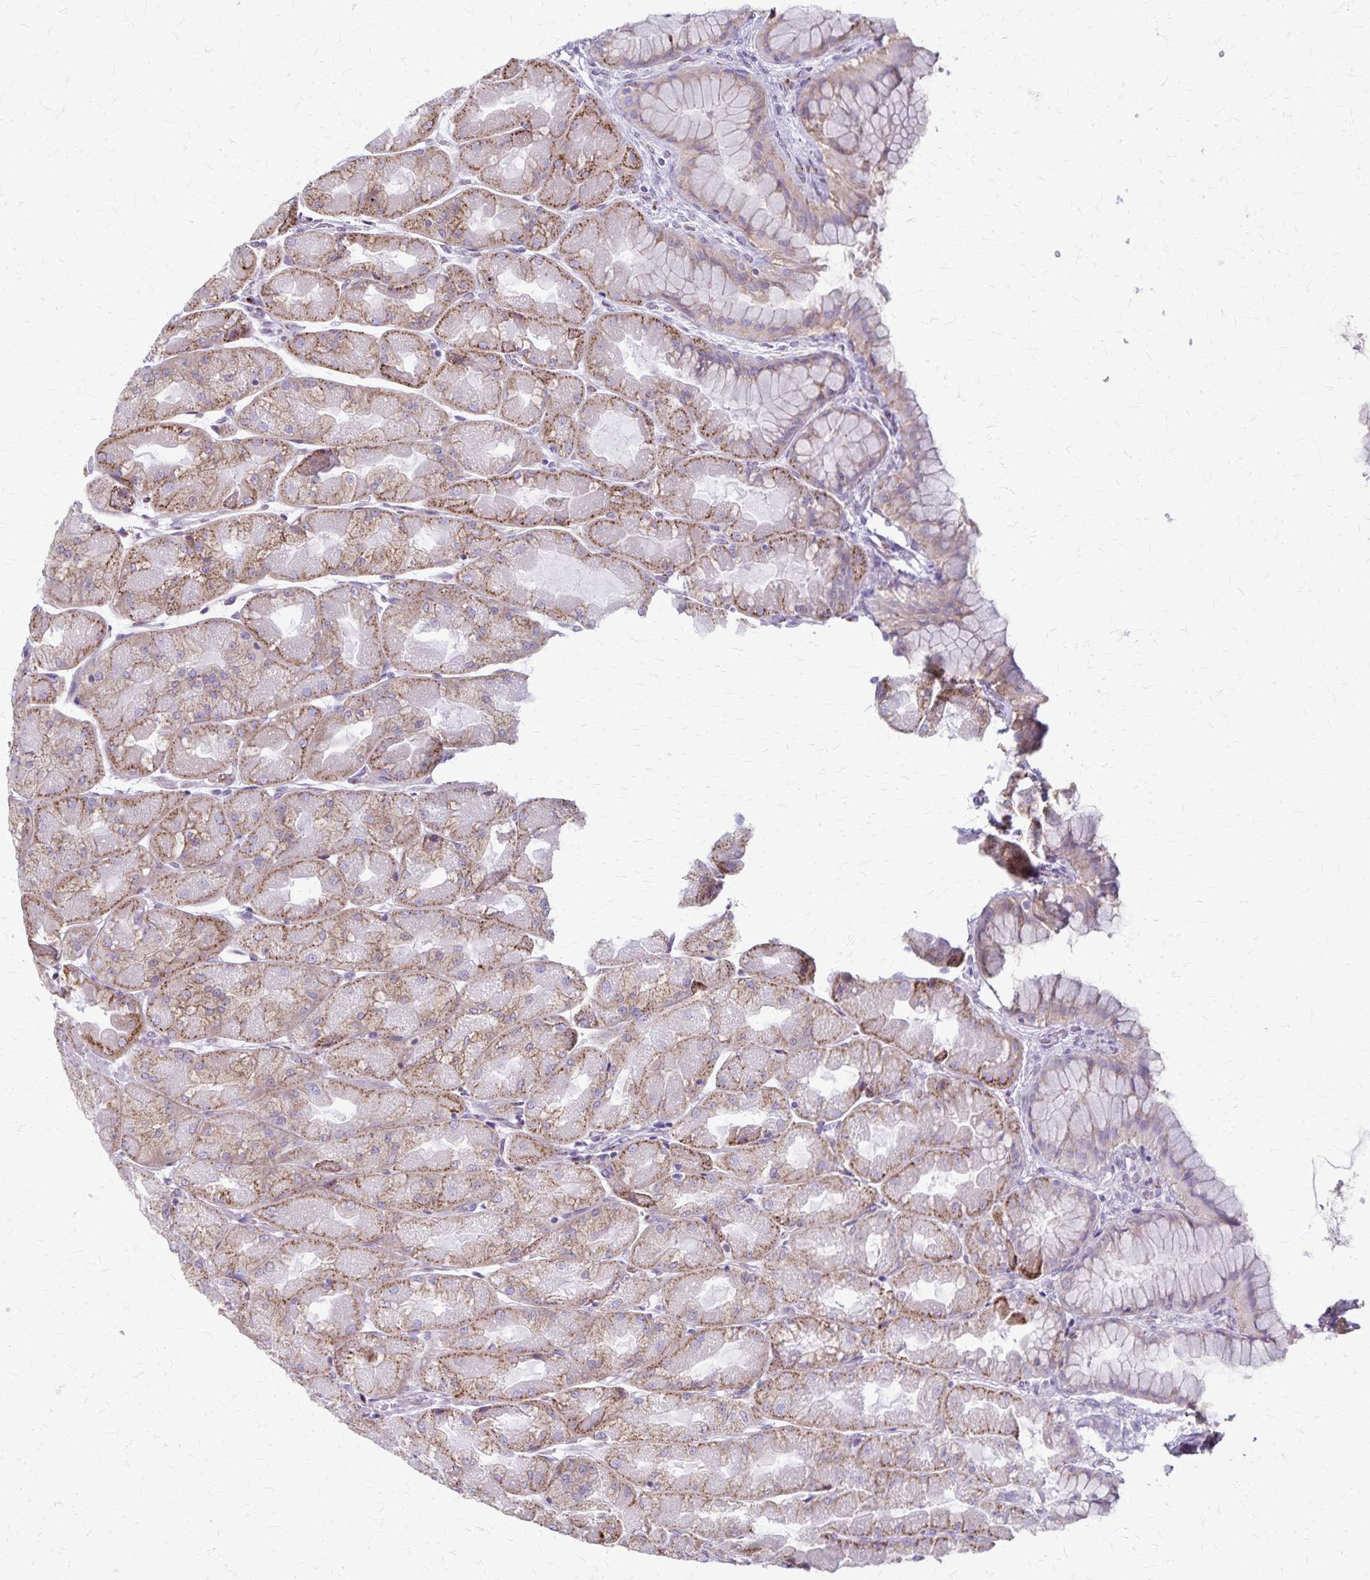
{"staining": {"intensity": "moderate", "quantity": "25%-75%", "location": "cytoplasmic/membranous"}, "tissue": "stomach", "cell_type": "Glandular cells", "image_type": "normal", "snomed": [{"axis": "morphology", "description": "Normal tissue, NOS"}, {"axis": "topography", "description": "Stomach"}], "caption": "Stomach stained for a protein demonstrates moderate cytoplasmic/membranous positivity in glandular cells. (brown staining indicates protein expression, while blue staining denotes nuclei).", "gene": "MCFD2", "patient": {"sex": "female", "age": 61}}